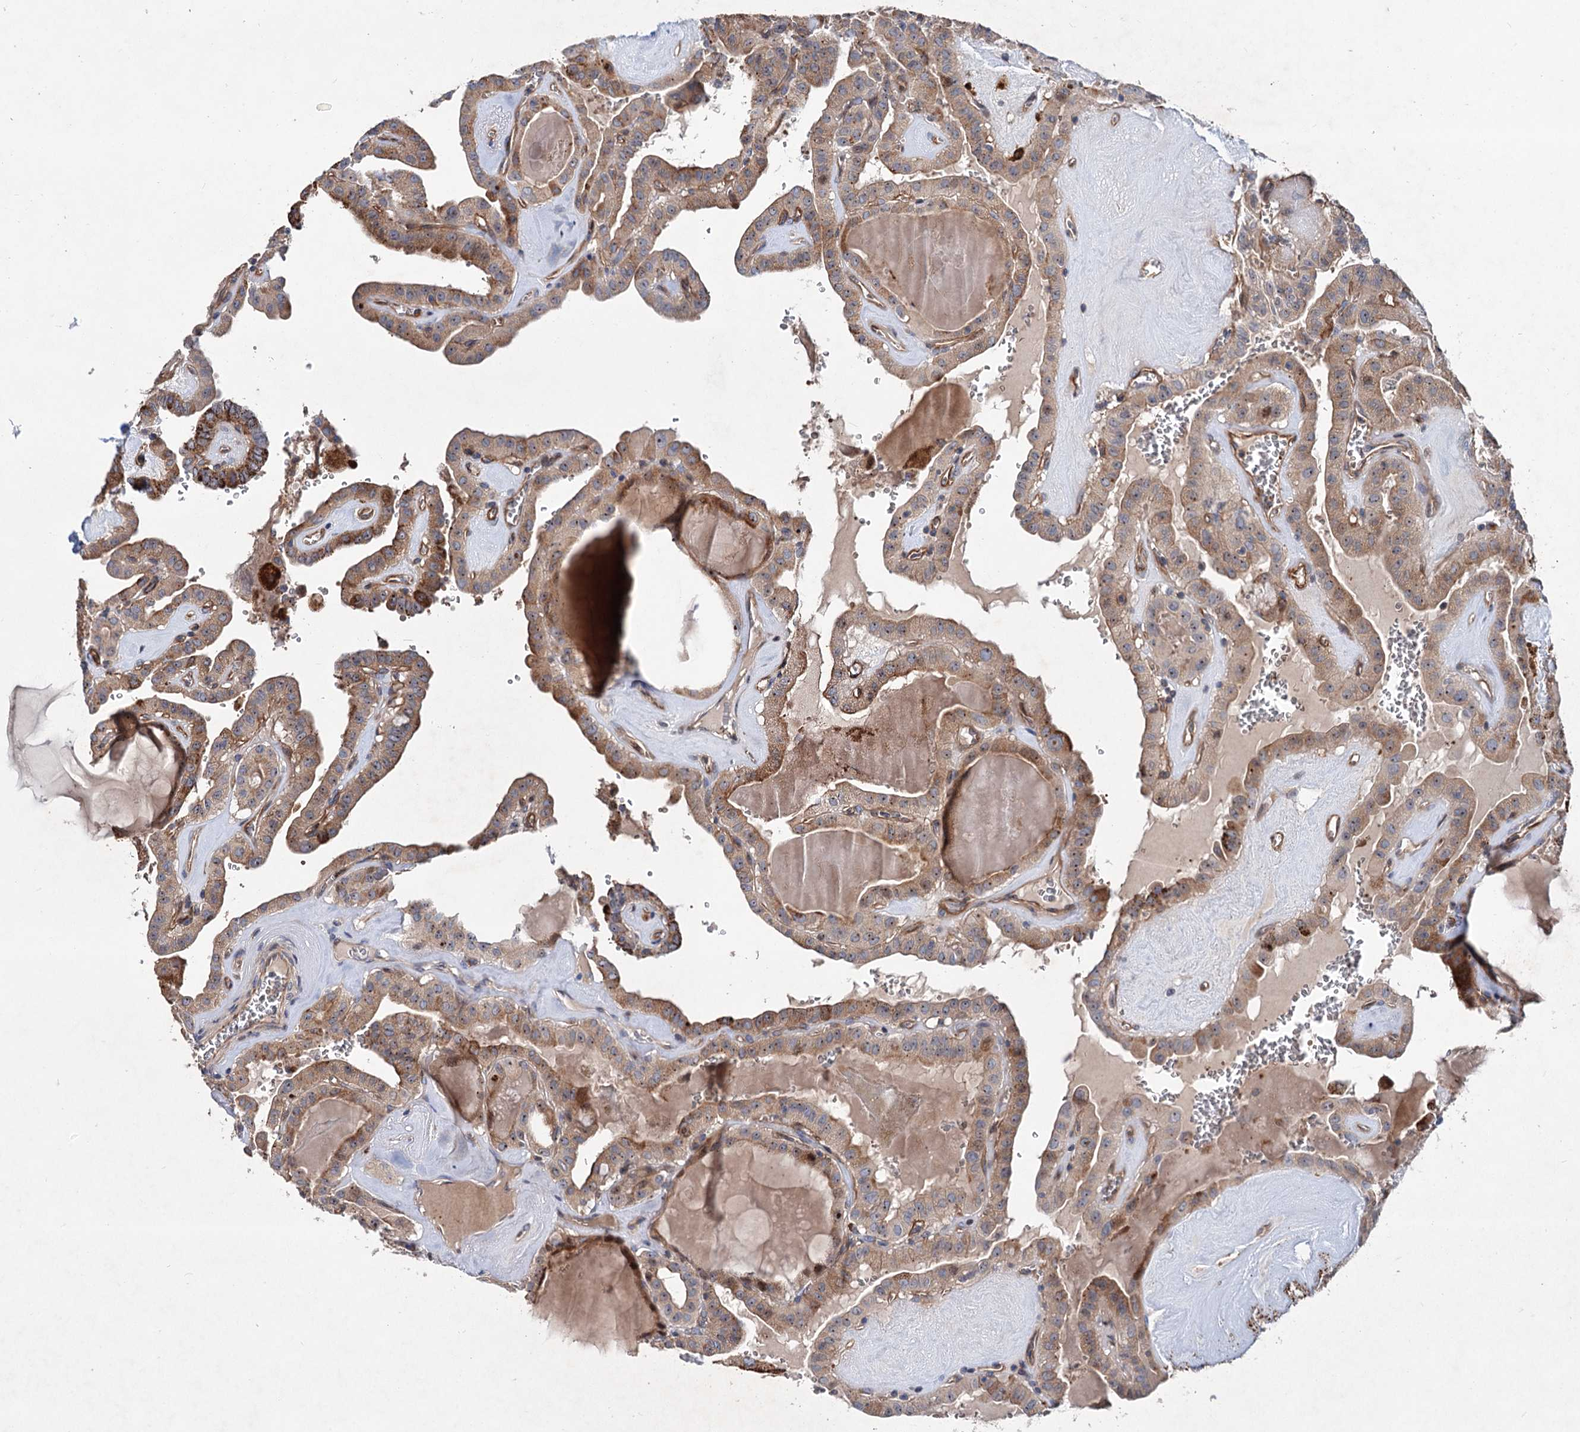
{"staining": {"intensity": "moderate", "quantity": ">75%", "location": "cytoplasmic/membranous,nuclear"}, "tissue": "thyroid cancer", "cell_type": "Tumor cells", "image_type": "cancer", "snomed": [{"axis": "morphology", "description": "Papillary adenocarcinoma, NOS"}, {"axis": "topography", "description": "Thyroid gland"}], "caption": "Immunohistochemistry (IHC) (DAB) staining of thyroid cancer displays moderate cytoplasmic/membranous and nuclear protein expression in about >75% of tumor cells.", "gene": "PTDSS2", "patient": {"sex": "male", "age": 52}}